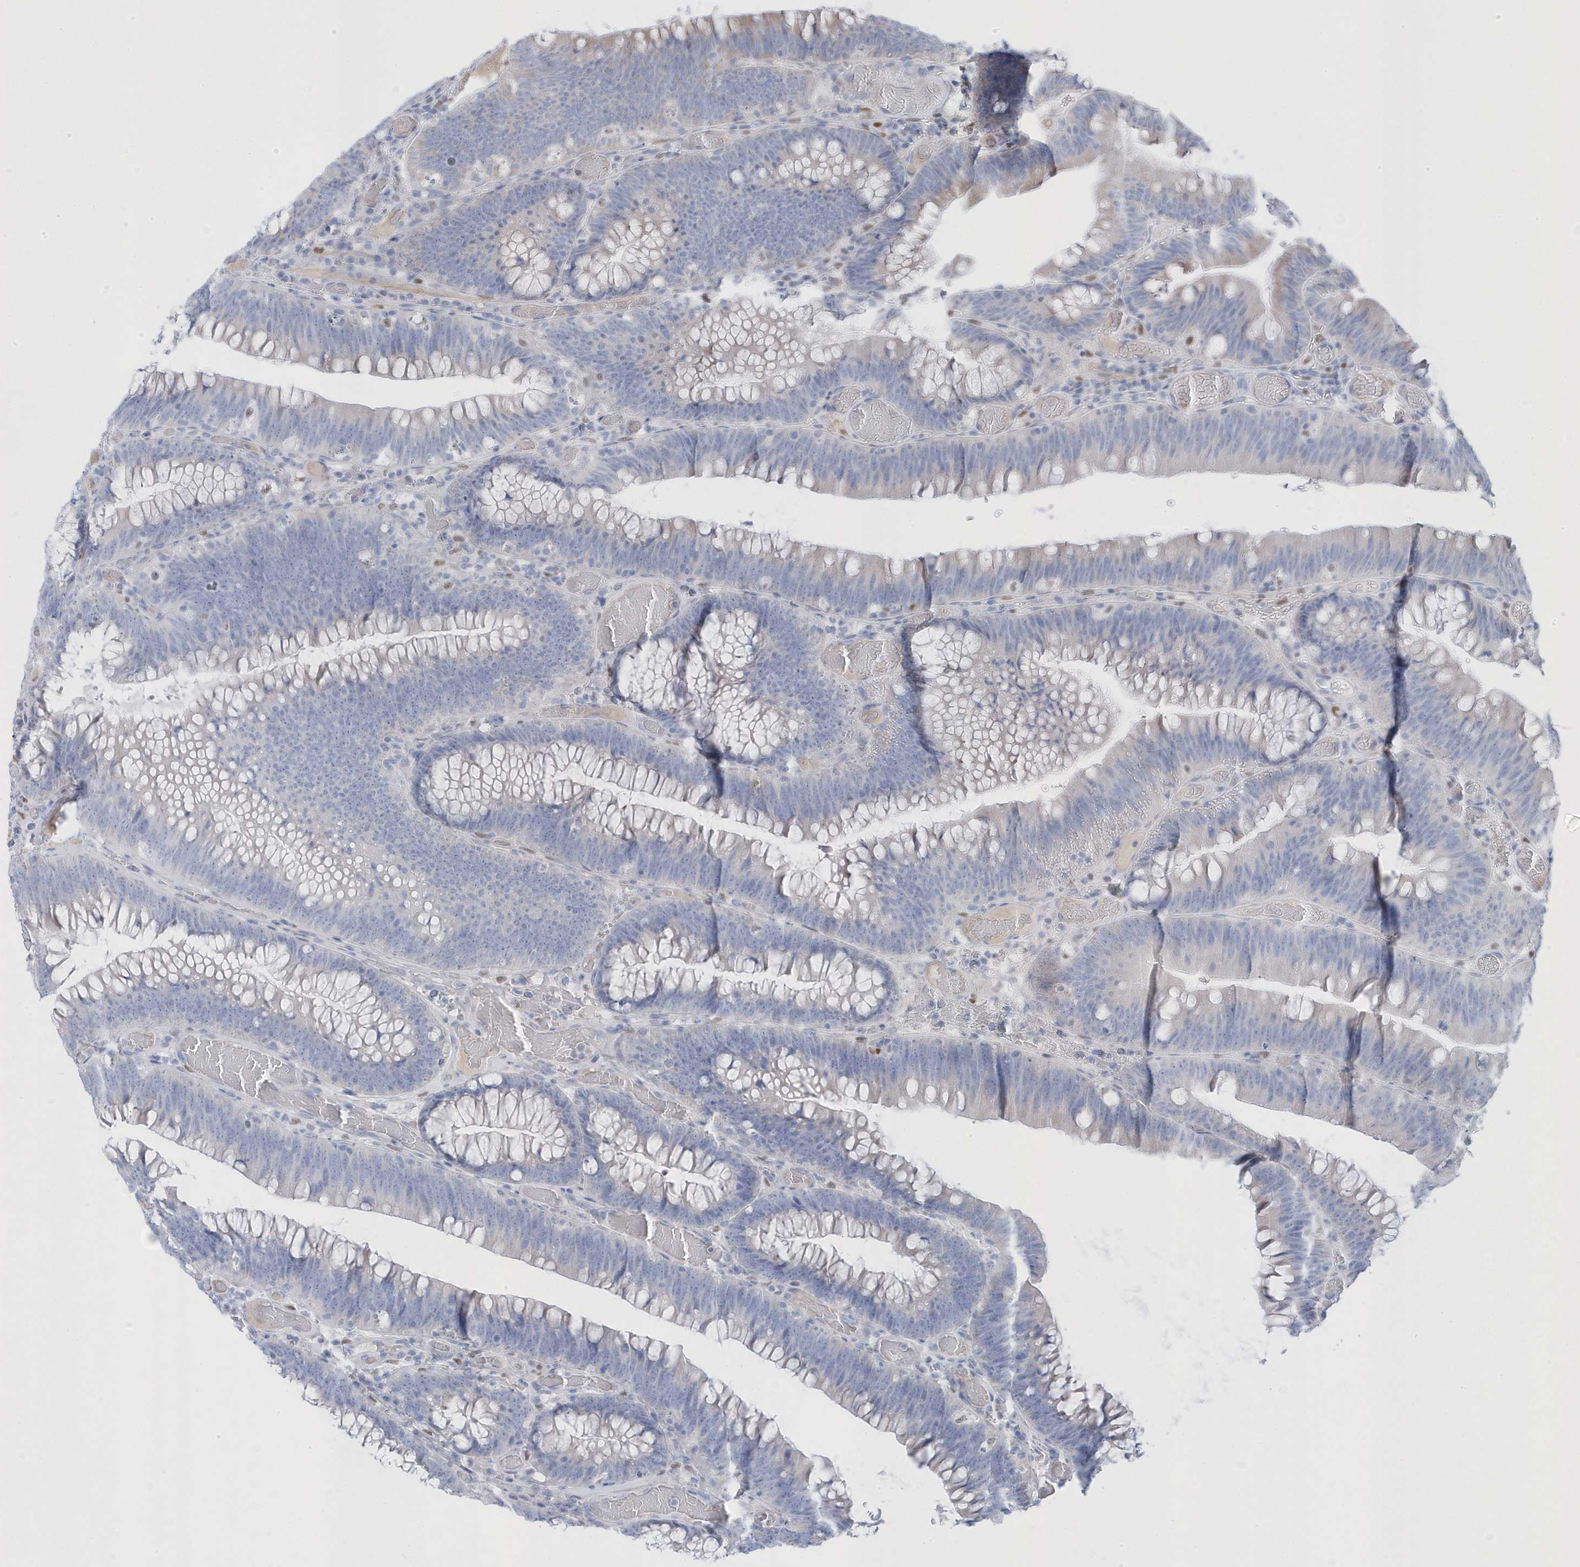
{"staining": {"intensity": "negative", "quantity": "none", "location": "none"}, "tissue": "colorectal cancer", "cell_type": "Tumor cells", "image_type": "cancer", "snomed": [{"axis": "morphology", "description": "Normal tissue, NOS"}, {"axis": "topography", "description": "Colon"}], "caption": "The histopathology image shows no significant expression in tumor cells of colorectal cancer. The staining was performed using DAB to visualize the protein expression in brown, while the nuclei were stained in blue with hematoxylin (Magnification: 20x).", "gene": "GTPBP6", "patient": {"sex": "female", "age": 82}}